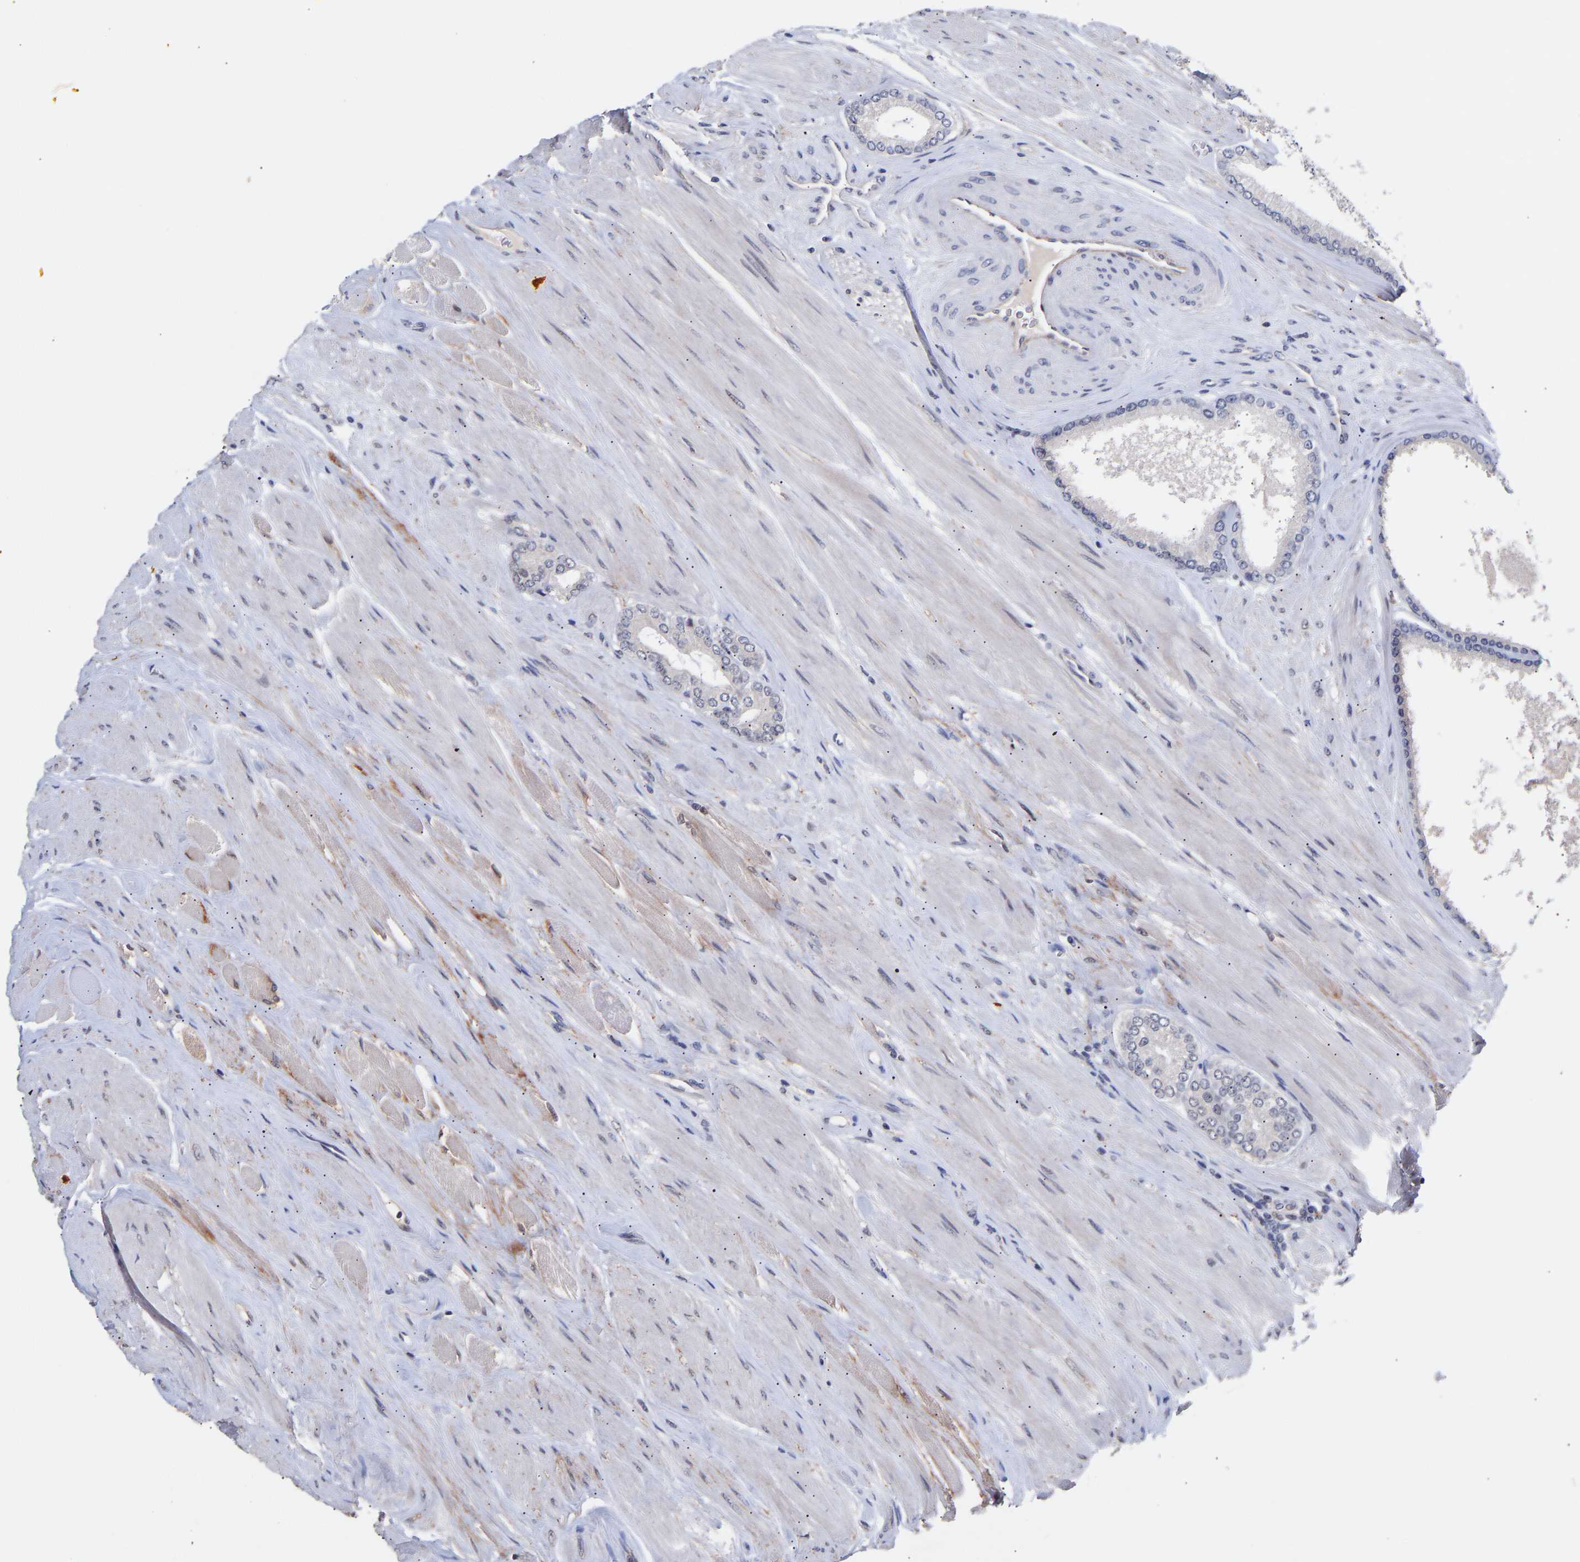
{"staining": {"intensity": "negative", "quantity": "none", "location": "none"}, "tissue": "prostate cancer", "cell_type": "Tumor cells", "image_type": "cancer", "snomed": [{"axis": "morphology", "description": "Adenocarcinoma, High grade"}, {"axis": "topography", "description": "Prostate"}], "caption": "High-grade adenocarcinoma (prostate) stained for a protein using immunohistochemistry (IHC) shows no positivity tumor cells.", "gene": "RBM15", "patient": {"sex": "male", "age": 61}}